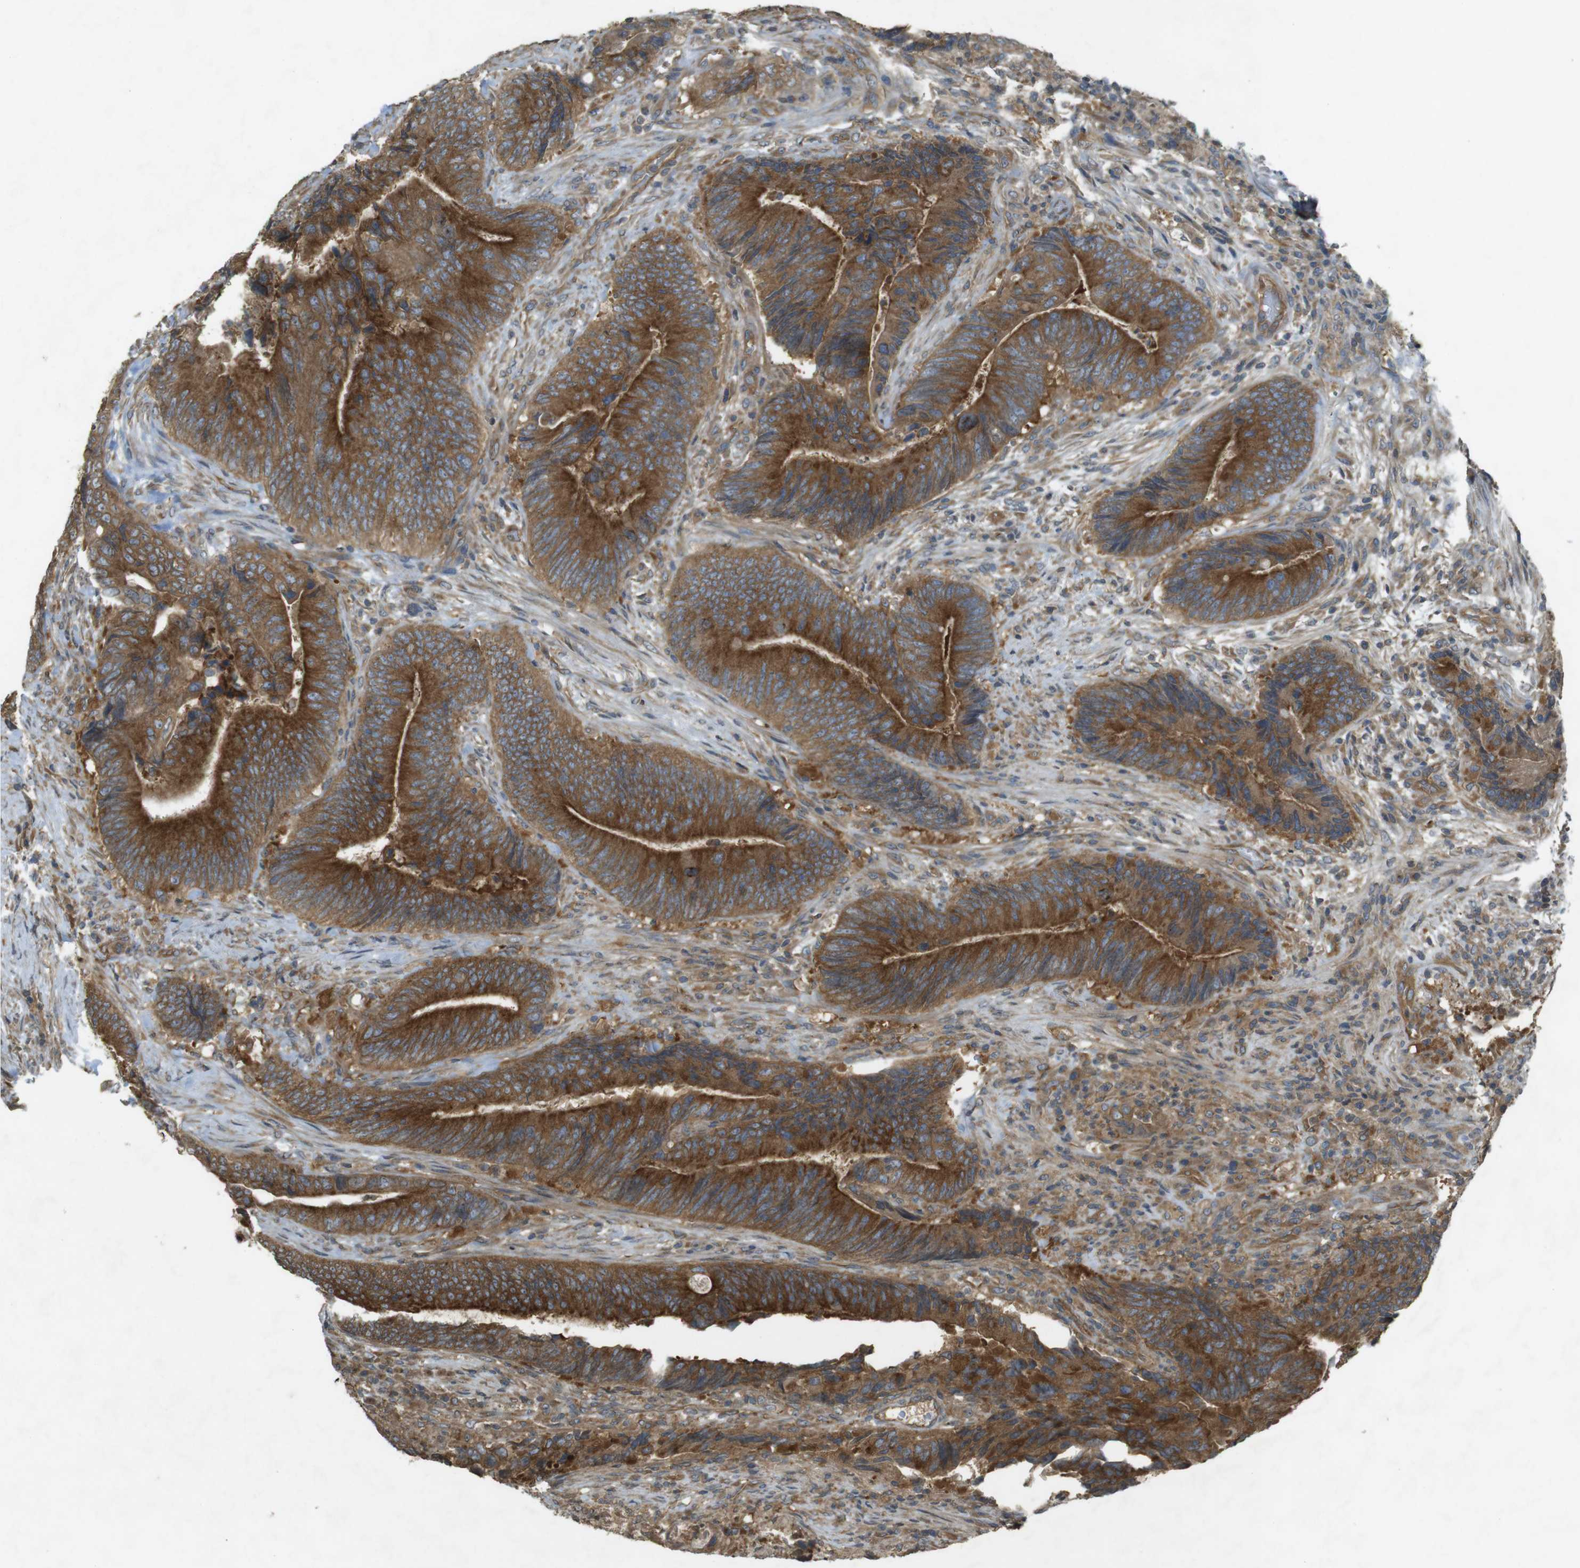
{"staining": {"intensity": "strong", "quantity": ">75%", "location": "cytoplasmic/membranous"}, "tissue": "colorectal cancer", "cell_type": "Tumor cells", "image_type": "cancer", "snomed": [{"axis": "morphology", "description": "Normal tissue, NOS"}, {"axis": "morphology", "description": "Adenocarcinoma, NOS"}, {"axis": "topography", "description": "Colon"}], "caption": "Colorectal adenocarcinoma was stained to show a protein in brown. There is high levels of strong cytoplasmic/membranous positivity in approximately >75% of tumor cells. The staining is performed using DAB brown chromogen to label protein expression. The nuclei are counter-stained blue using hematoxylin.", "gene": "KIF5B", "patient": {"sex": "male", "age": 56}}